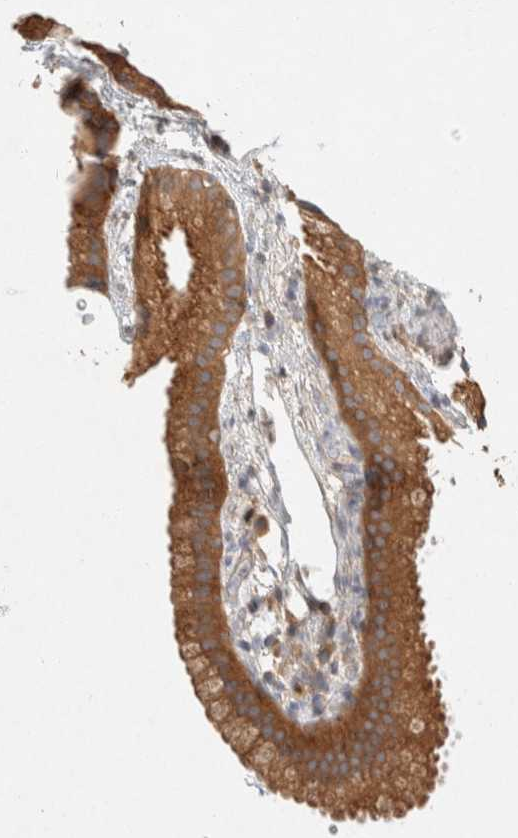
{"staining": {"intensity": "moderate", "quantity": ">75%", "location": "cytoplasmic/membranous"}, "tissue": "gallbladder", "cell_type": "Glandular cells", "image_type": "normal", "snomed": [{"axis": "morphology", "description": "Normal tissue, NOS"}, {"axis": "topography", "description": "Gallbladder"}], "caption": "Protein analysis of benign gallbladder reveals moderate cytoplasmic/membranous expression in about >75% of glandular cells. The staining was performed using DAB, with brown indicating positive protein expression. Nuclei are stained blue with hematoxylin.", "gene": "PXK", "patient": {"sex": "female", "age": 64}}